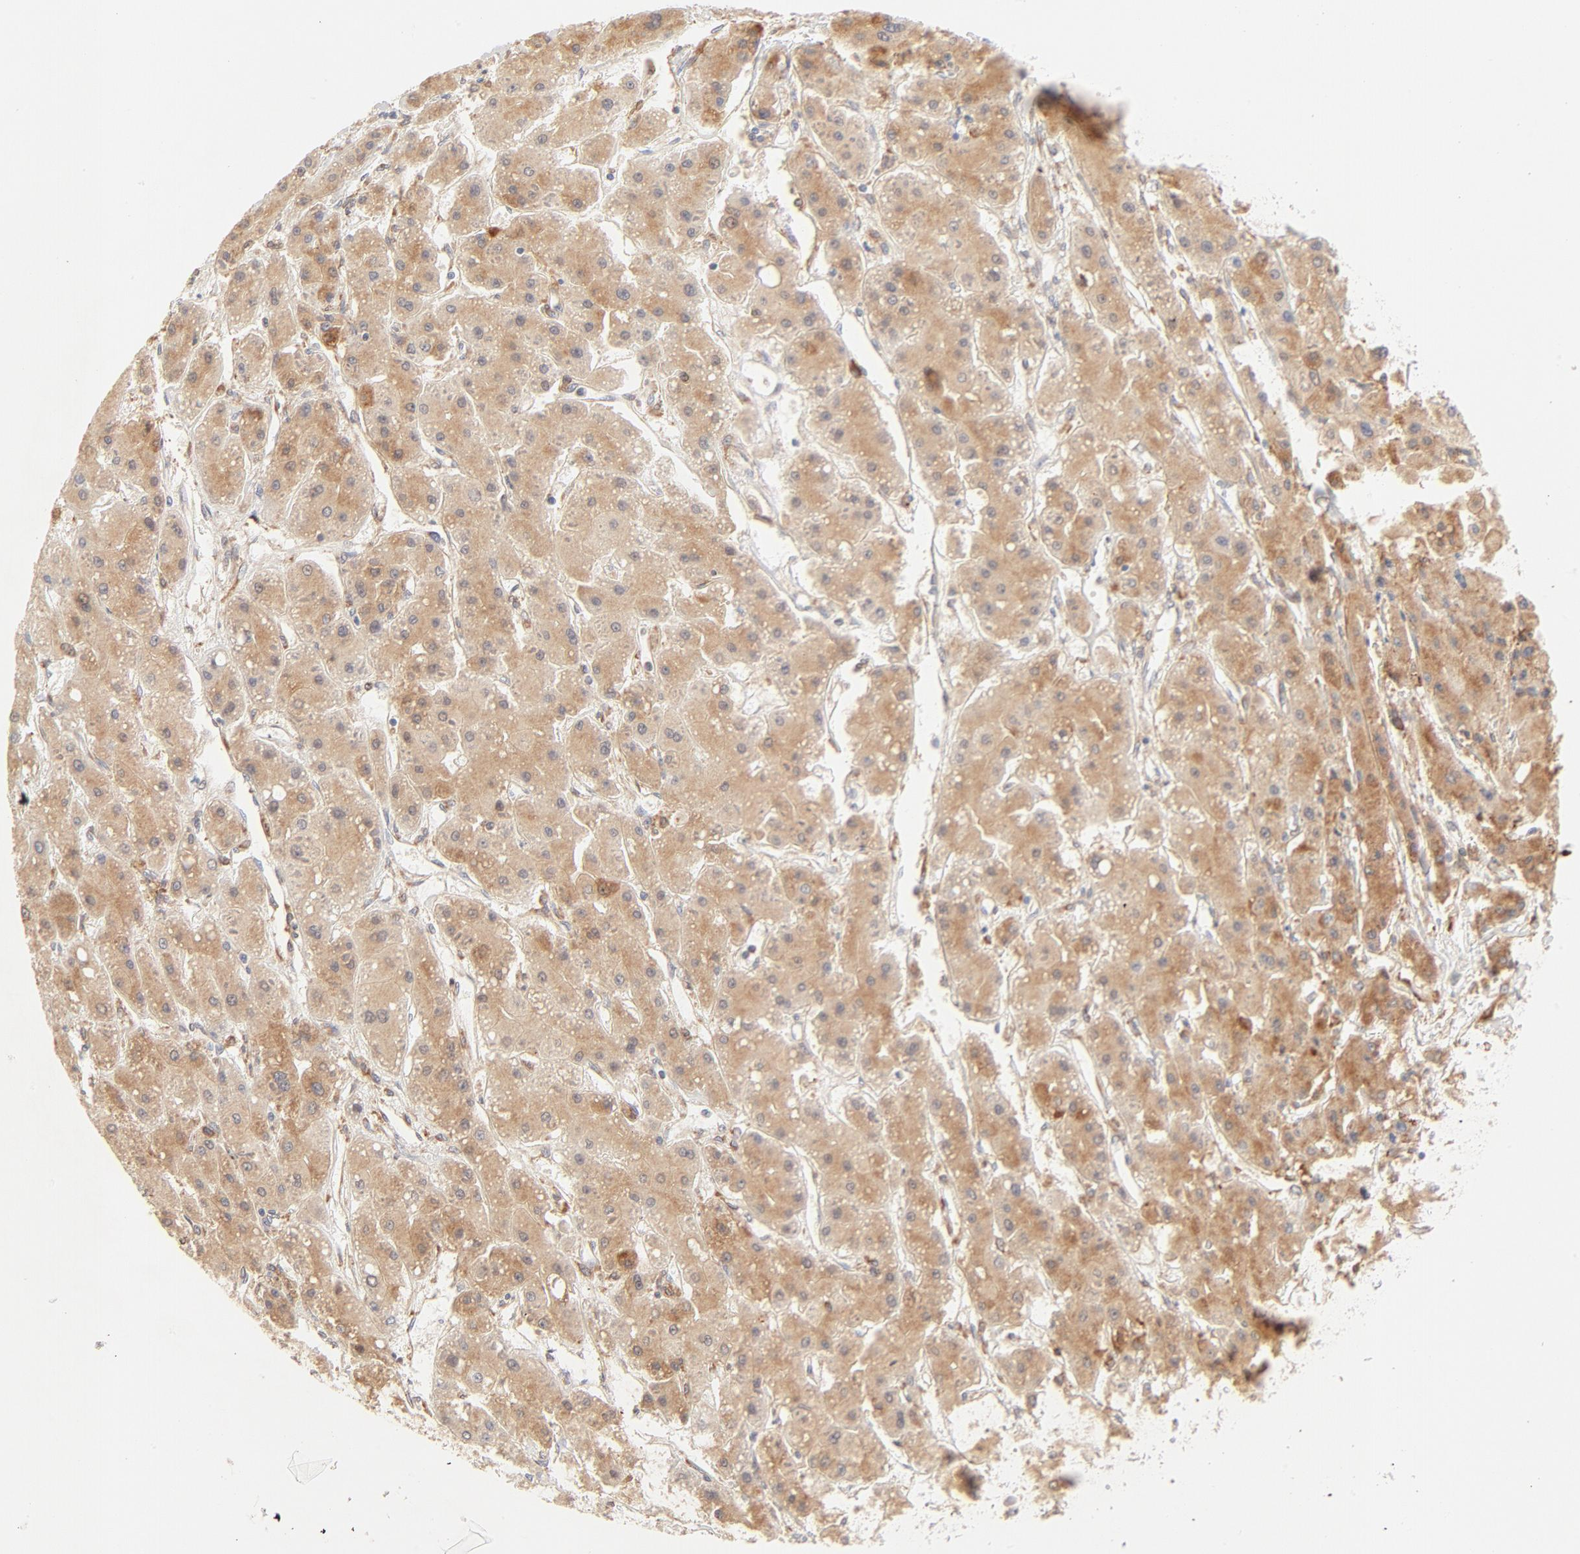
{"staining": {"intensity": "strong", "quantity": ">75%", "location": "cytoplasmic/membranous"}, "tissue": "liver cancer", "cell_type": "Tumor cells", "image_type": "cancer", "snomed": [{"axis": "morphology", "description": "Carcinoma, Hepatocellular, NOS"}, {"axis": "topography", "description": "Liver"}], "caption": "Protein staining demonstrates strong cytoplasmic/membranous expression in approximately >75% of tumor cells in liver cancer.", "gene": "PARP12", "patient": {"sex": "female", "age": 52}}